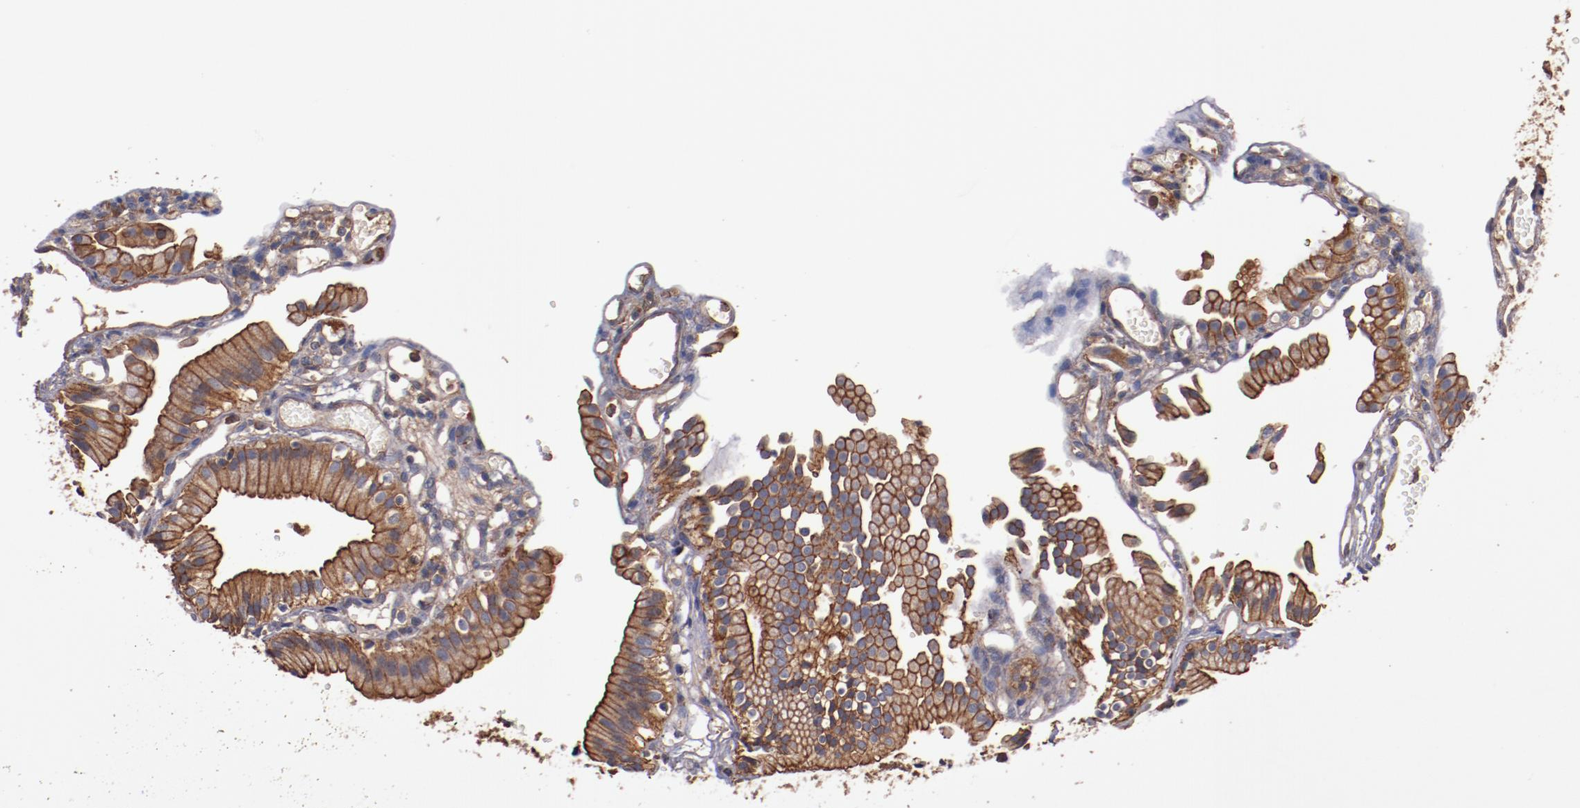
{"staining": {"intensity": "strong", "quantity": ">75%", "location": "cytoplasmic/membranous"}, "tissue": "gallbladder", "cell_type": "Glandular cells", "image_type": "normal", "snomed": [{"axis": "morphology", "description": "Normal tissue, NOS"}, {"axis": "topography", "description": "Gallbladder"}], "caption": "Immunohistochemistry of normal gallbladder demonstrates high levels of strong cytoplasmic/membranous expression in about >75% of glandular cells.", "gene": "TMOD3", "patient": {"sex": "male", "age": 65}}